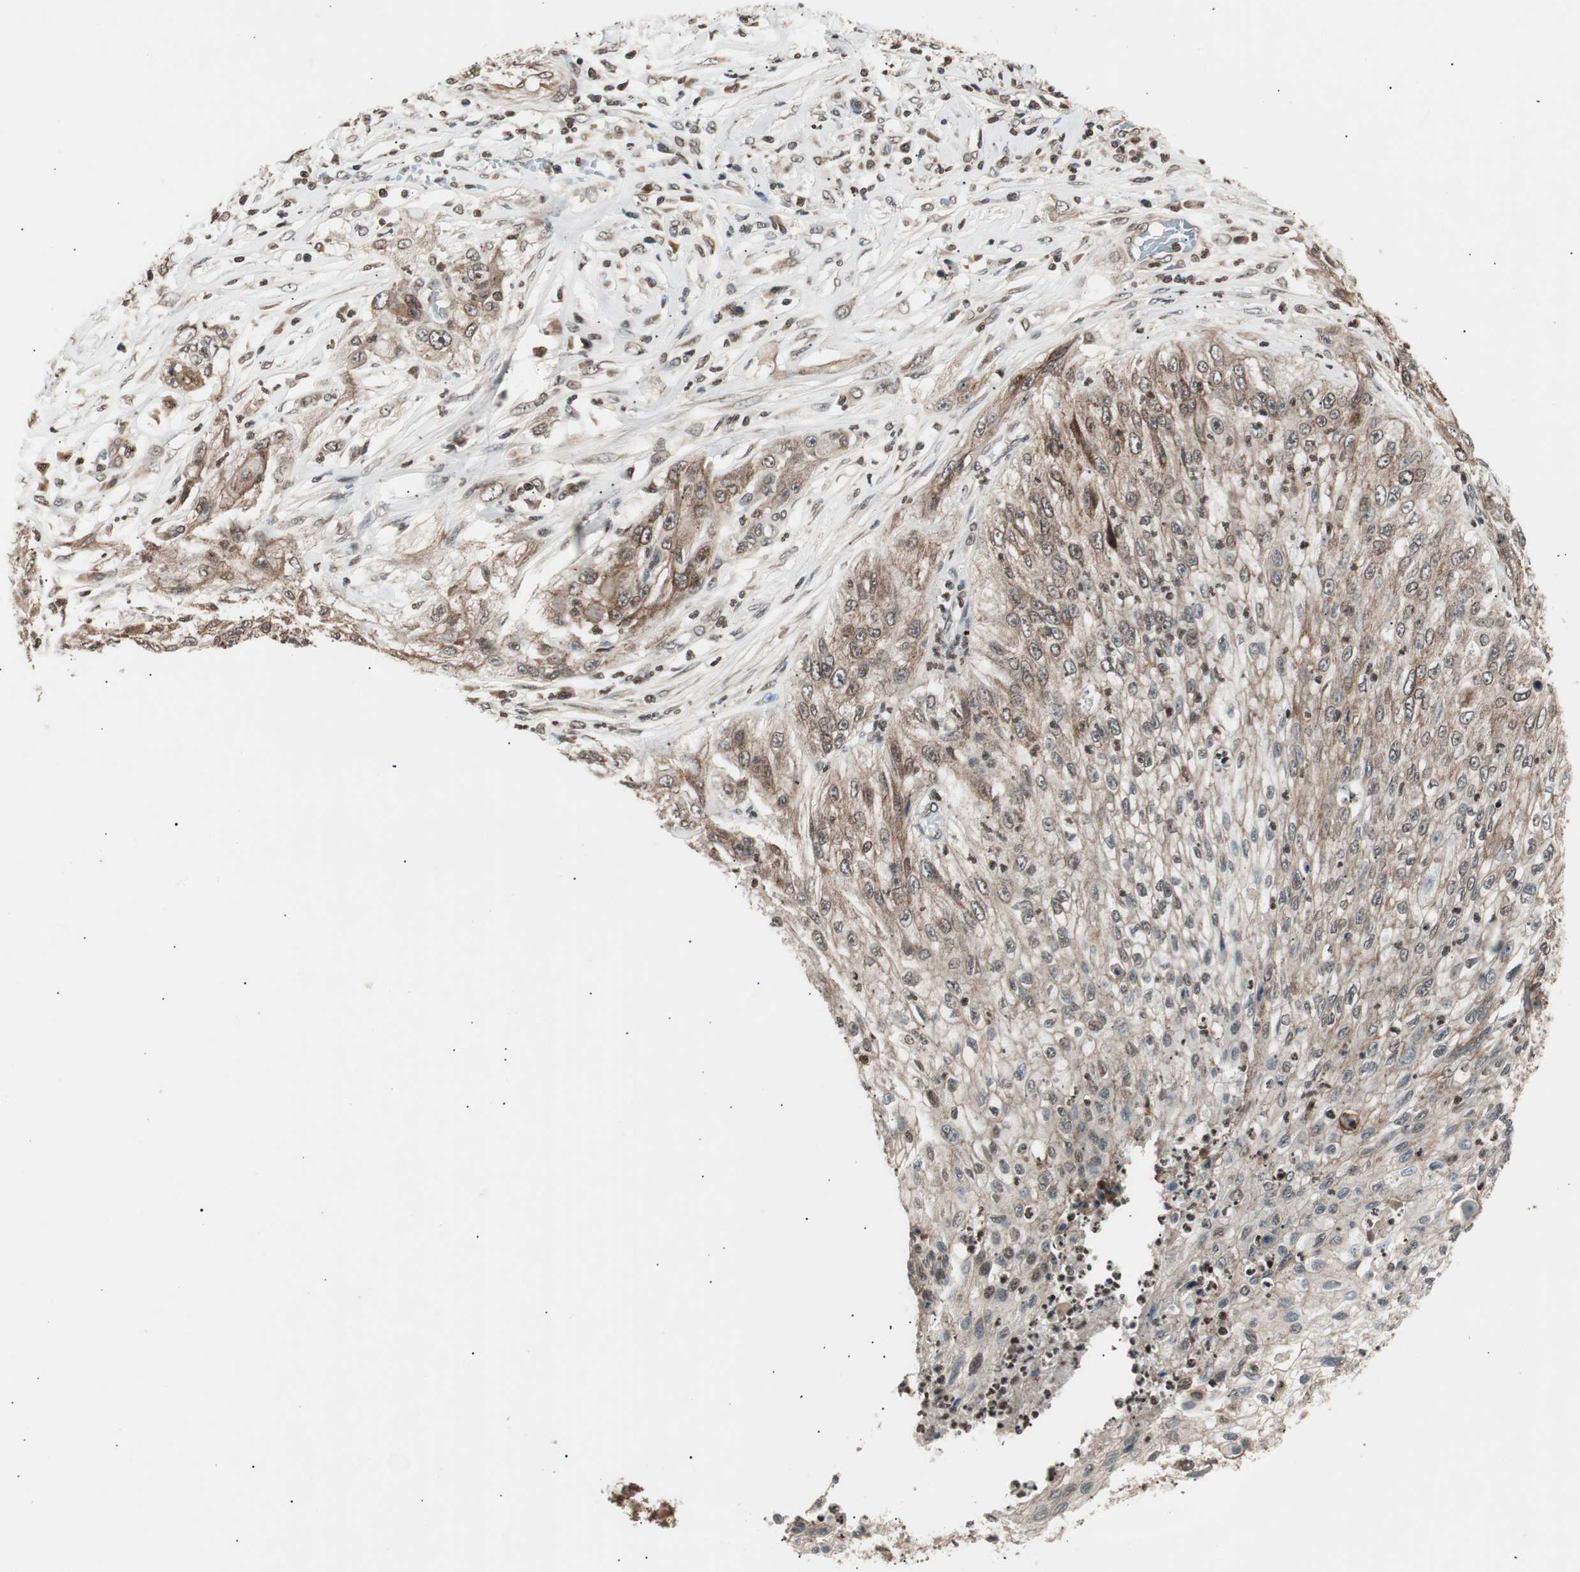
{"staining": {"intensity": "weak", "quantity": ">75%", "location": "cytoplasmic/membranous"}, "tissue": "lung cancer", "cell_type": "Tumor cells", "image_type": "cancer", "snomed": [{"axis": "morphology", "description": "Inflammation, NOS"}, {"axis": "morphology", "description": "Squamous cell carcinoma, NOS"}, {"axis": "topography", "description": "Lymph node"}, {"axis": "topography", "description": "Soft tissue"}, {"axis": "topography", "description": "Lung"}], "caption": "A micrograph of human lung cancer (squamous cell carcinoma) stained for a protein shows weak cytoplasmic/membranous brown staining in tumor cells. The protein is stained brown, and the nuclei are stained in blue (DAB IHC with brightfield microscopy, high magnification).", "gene": "ZFC3H1", "patient": {"sex": "male", "age": 66}}